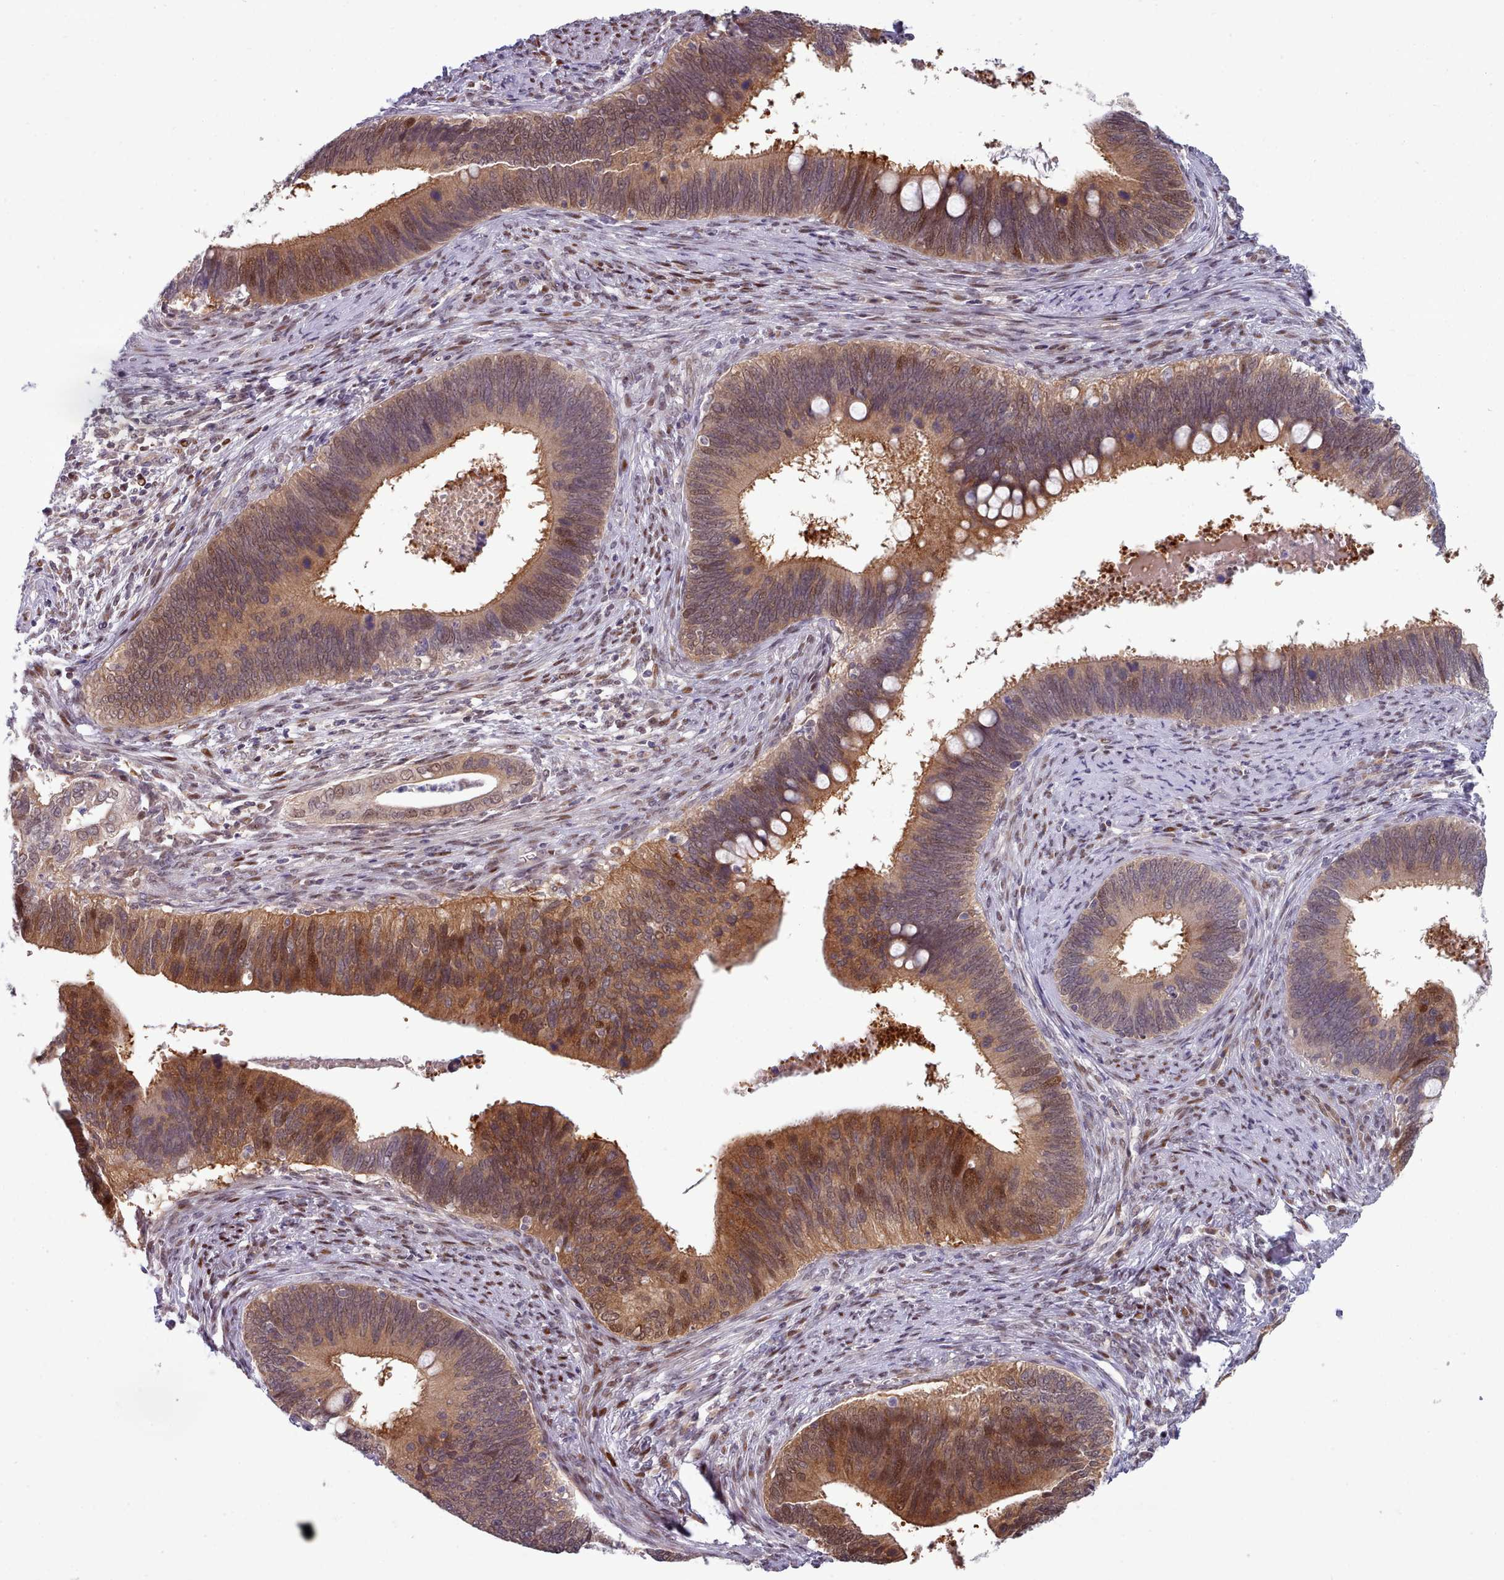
{"staining": {"intensity": "moderate", "quantity": ">75%", "location": "cytoplasmic/membranous,nuclear"}, "tissue": "cervical cancer", "cell_type": "Tumor cells", "image_type": "cancer", "snomed": [{"axis": "morphology", "description": "Adenocarcinoma, NOS"}, {"axis": "topography", "description": "Cervix"}], "caption": "Brown immunohistochemical staining in human cervical adenocarcinoma displays moderate cytoplasmic/membranous and nuclear positivity in approximately >75% of tumor cells.", "gene": "CLNS1A", "patient": {"sex": "female", "age": 42}}